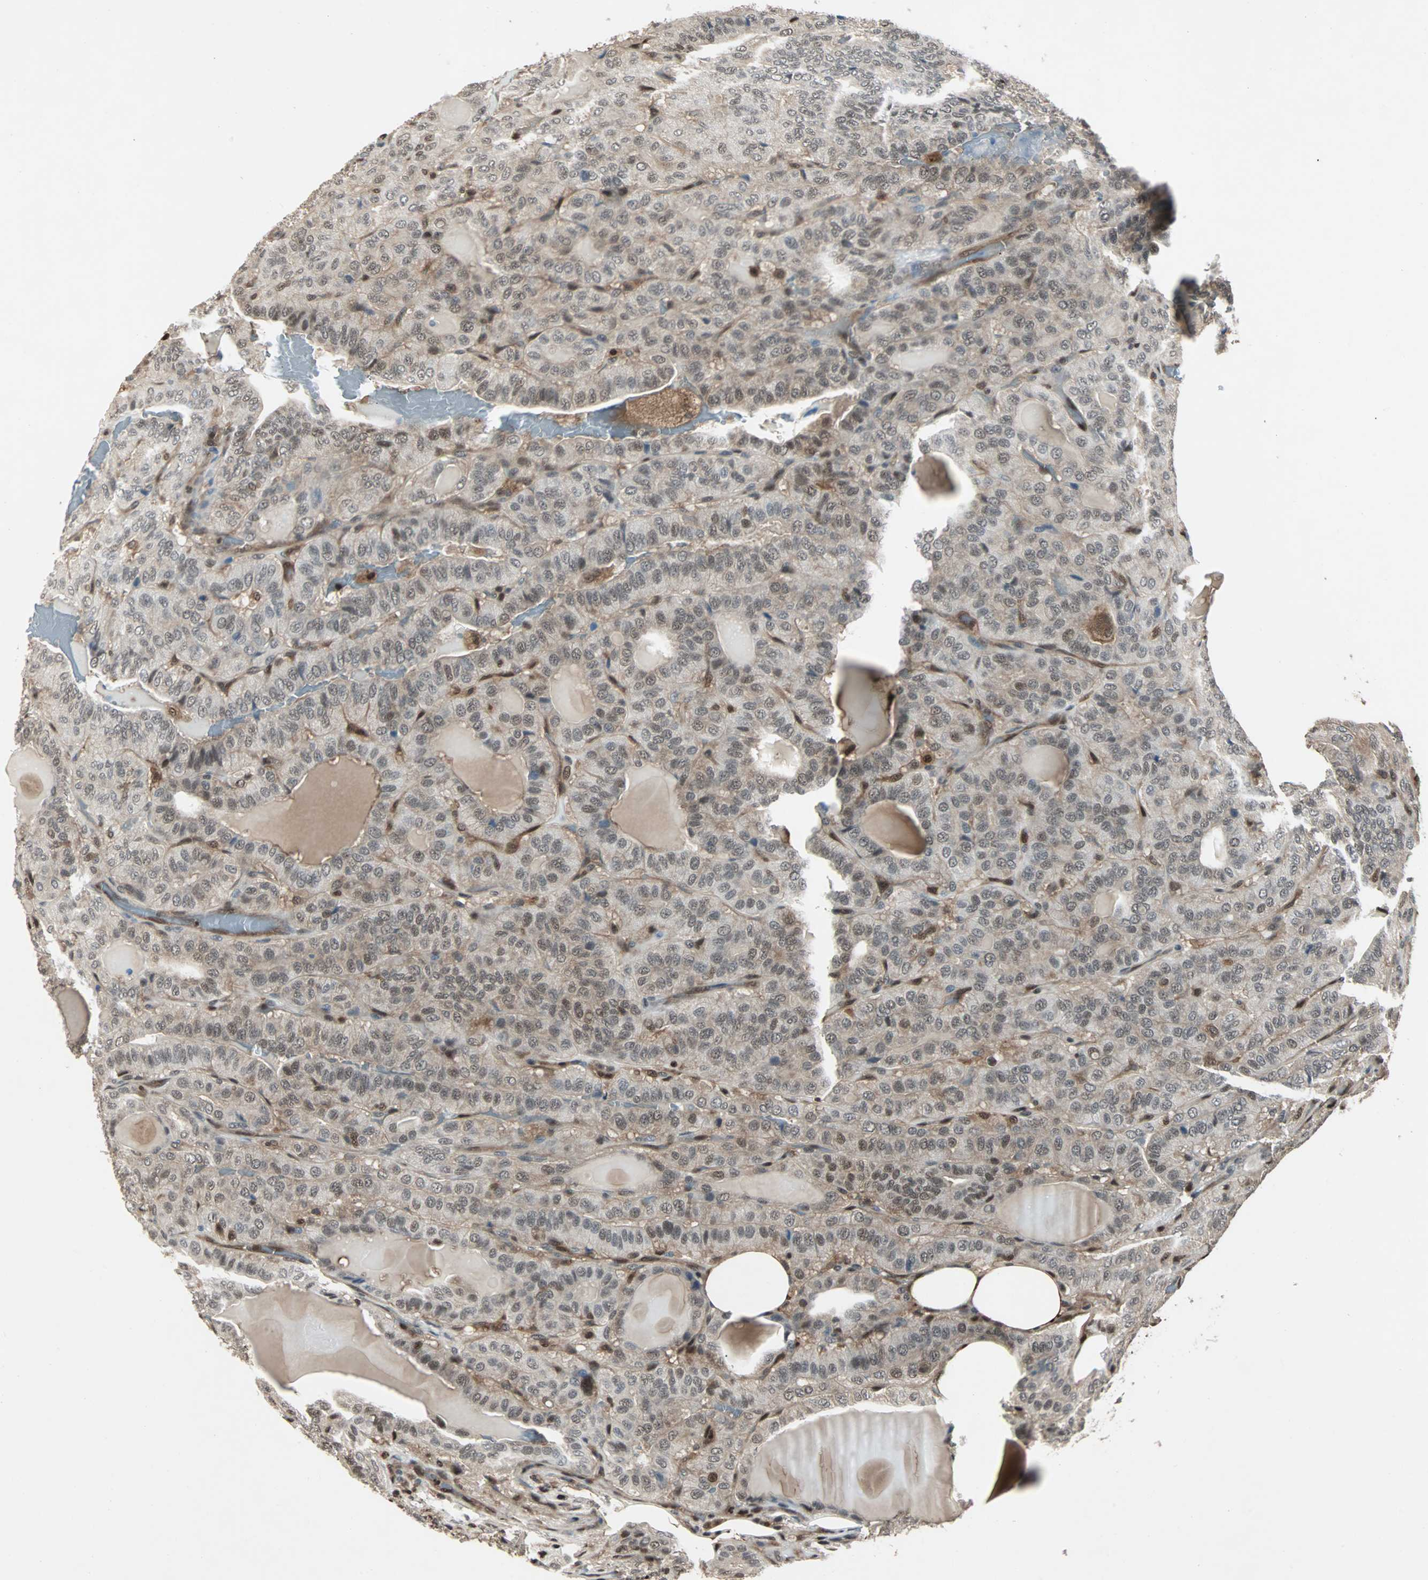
{"staining": {"intensity": "weak", "quantity": ">75%", "location": "cytoplasmic/membranous,nuclear"}, "tissue": "thyroid cancer", "cell_type": "Tumor cells", "image_type": "cancer", "snomed": [{"axis": "morphology", "description": "Papillary adenocarcinoma, NOS"}, {"axis": "topography", "description": "Thyroid gland"}], "caption": "Immunohistochemistry (IHC) histopathology image of human thyroid papillary adenocarcinoma stained for a protein (brown), which exhibits low levels of weak cytoplasmic/membranous and nuclear staining in about >75% of tumor cells.", "gene": "ACLY", "patient": {"sex": "male", "age": 77}}